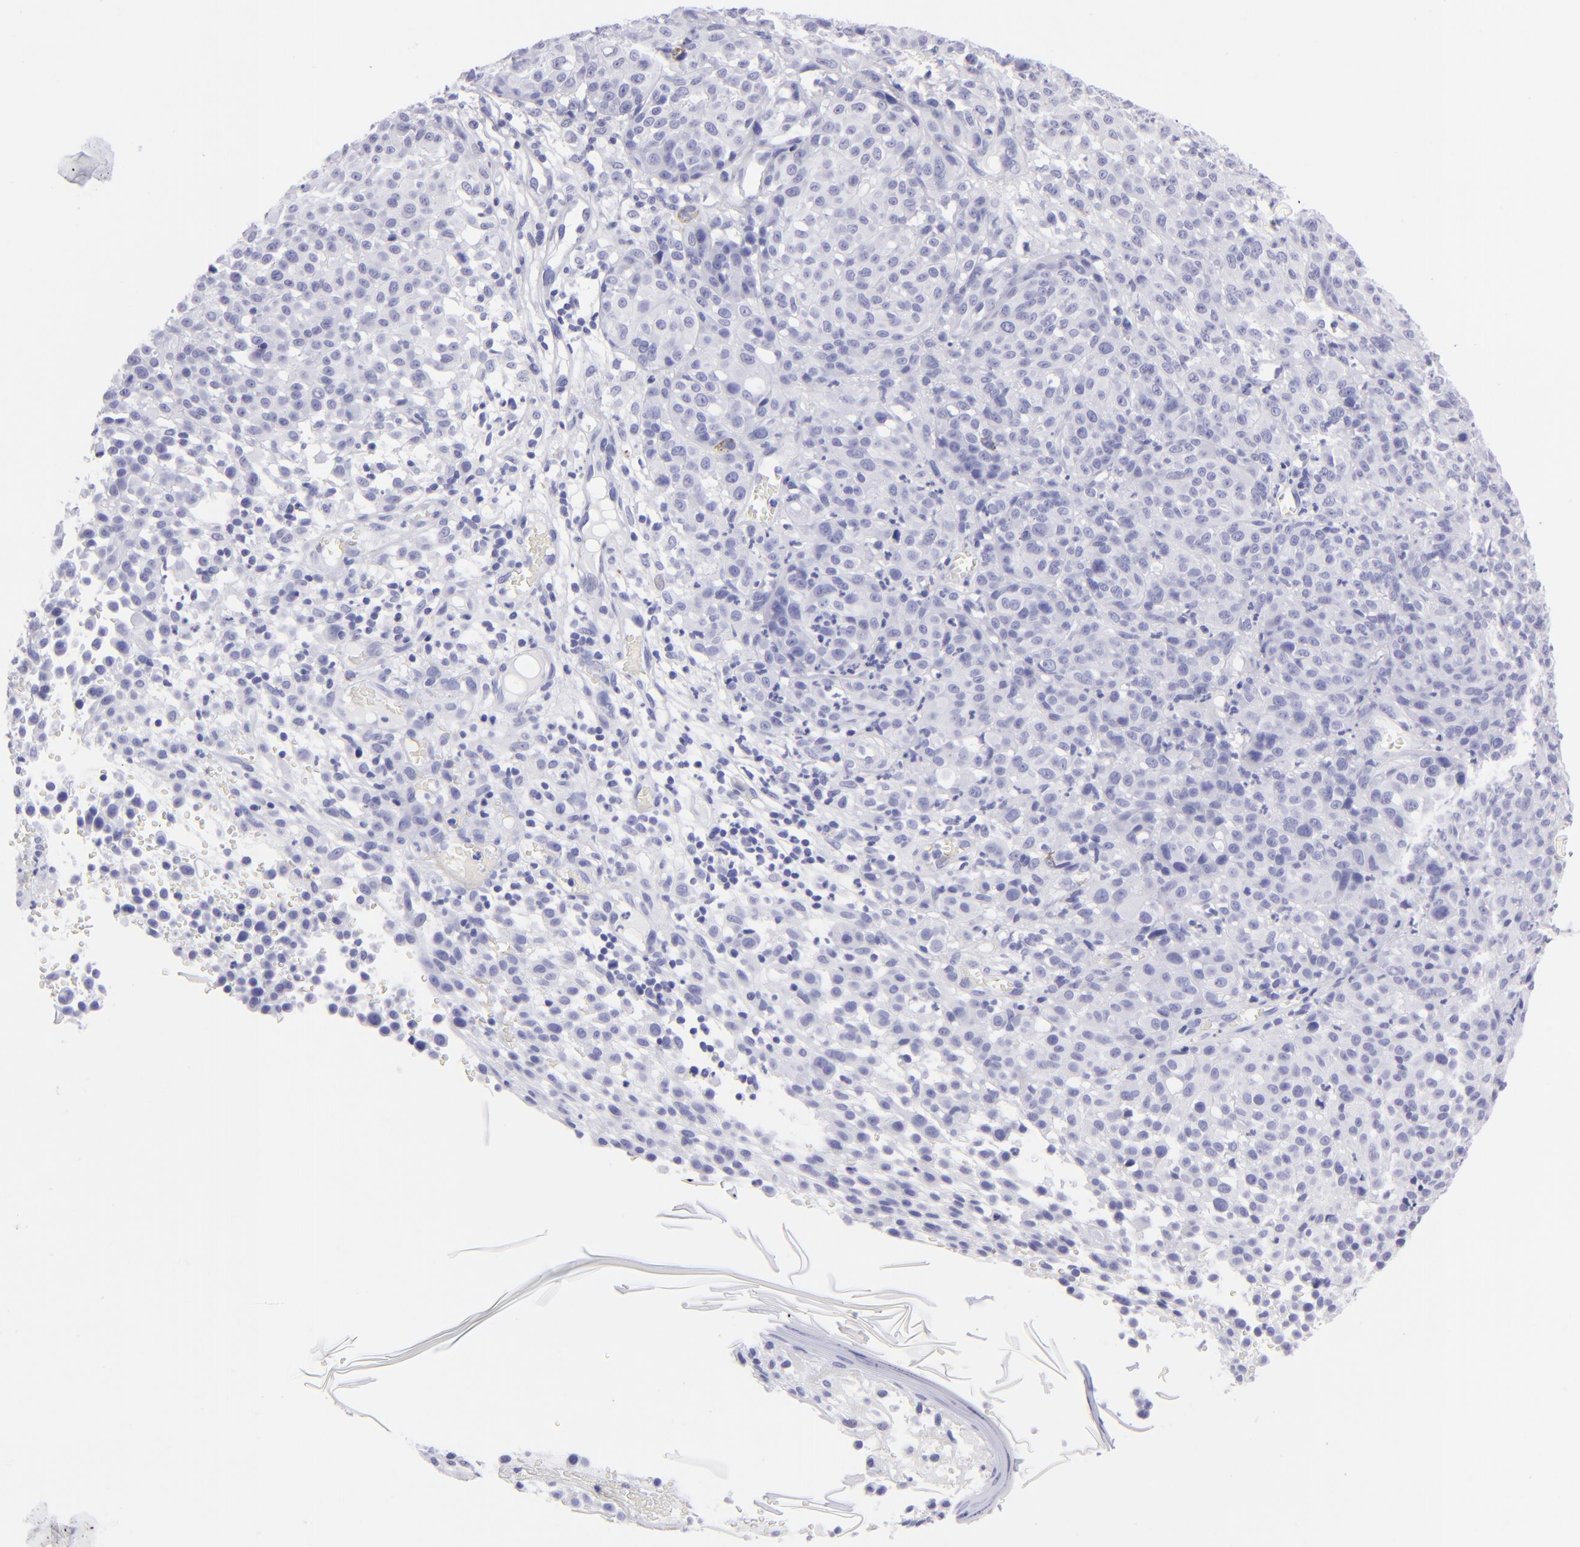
{"staining": {"intensity": "negative", "quantity": "none", "location": "none"}, "tissue": "melanoma", "cell_type": "Tumor cells", "image_type": "cancer", "snomed": [{"axis": "morphology", "description": "Malignant melanoma, NOS"}, {"axis": "topography", "description": "Skin"}], "caption": "A histopathology image of human melanoma is negative for staining in tumor cells.", "gene": "SLC1A3", "patient": {"sex": "female", "age": 49}}